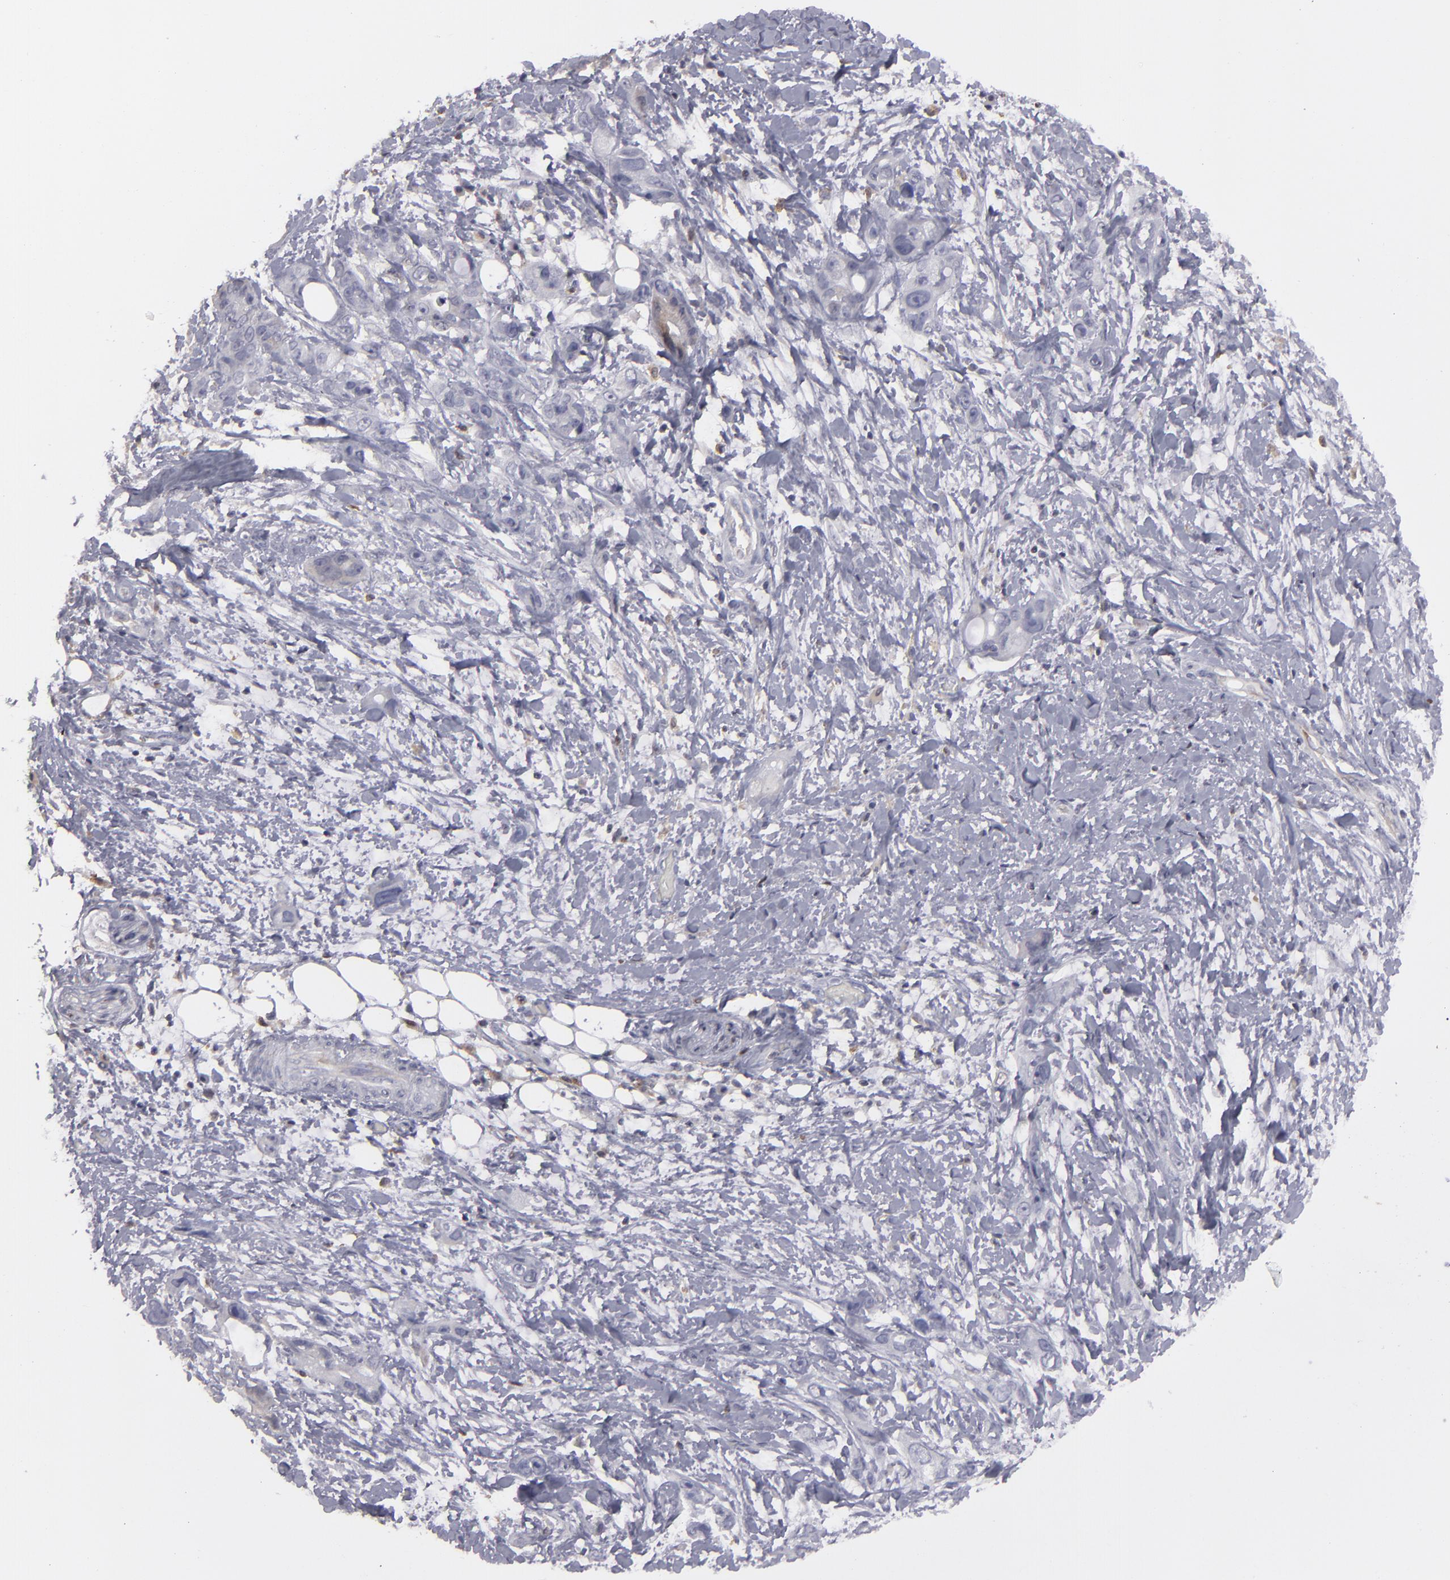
{"staining": {"intensity": "weak", "quantity": "<25%", "location": "cytoplasmic/membranous"}, "tissue": "stomach cancer", "cell_type": "Tumor cells", "image_type": "cancer", "snomed": [{"axis": "morphology", "description": "Adenocarcinoma, NOS"}, {"axis": "topography", "description": "Stomach, upper"}], "caption": "Tumor cells are negative for protein expression in human stomach cancer (adenocarcinoma). (Stains: DAB IHC with hematoxylin counter stain, Microscopy: brightfield microscopy at high magnification).", "gene": "SEMA3G", "patient": {"sex": "male", "age": 47}}